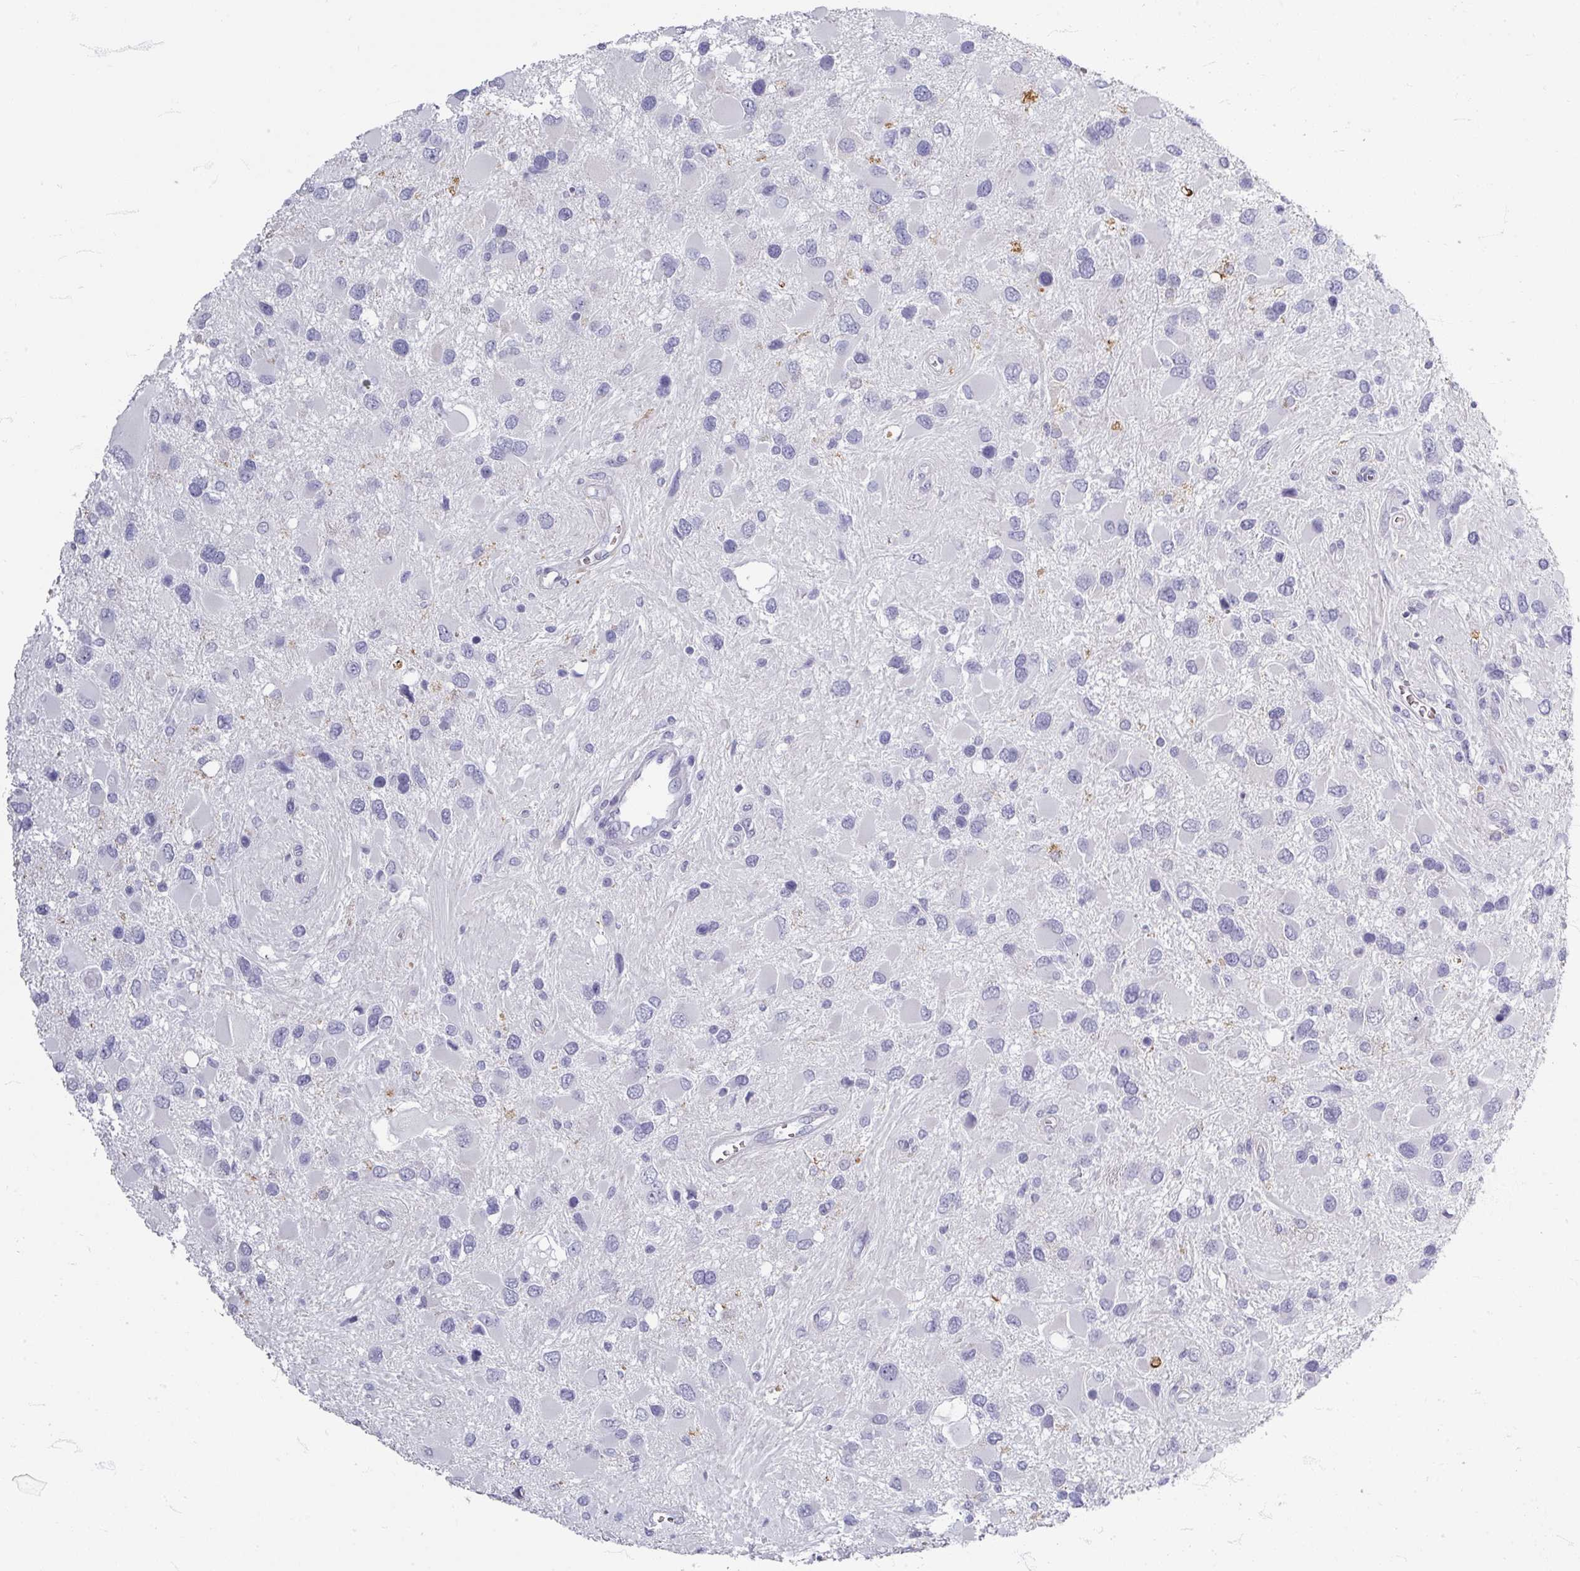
{"staining": {"intensity": "negative", "quantity": "none", "location": "none"}, "tissue": "glioma", "cell_type": "Tumor cells", "image_type": "cancer", "snomed": [{"axis": "morphology", "description": "Glioma, malignant, High grade"}, {"axis": "topography", "description": "Brain"}], "caption": "Tumor cells show no significant protein expression in malignant glioma (high-grade).", "gene": "ZNF878", "patient": {"sex": "male", "age": 53}}